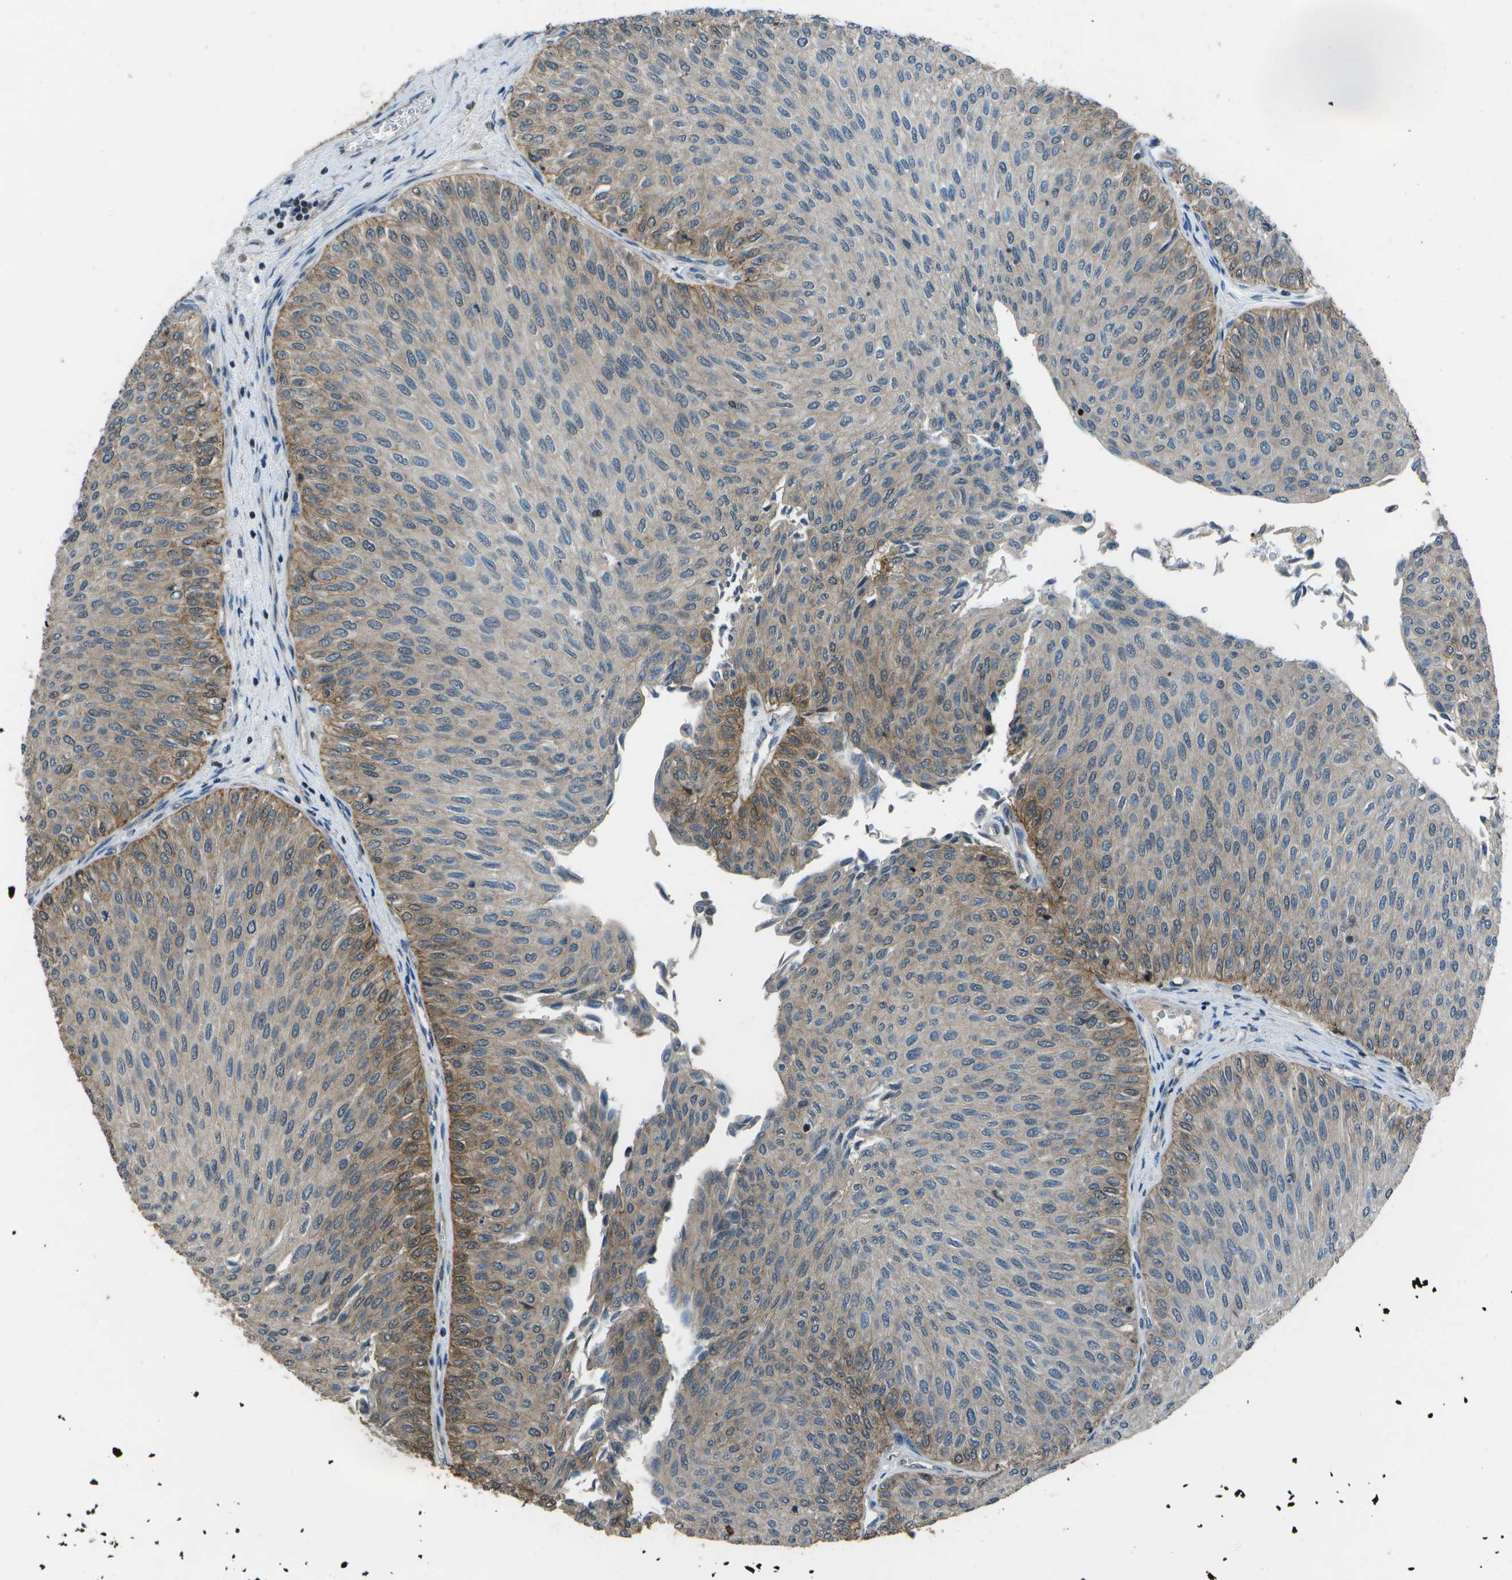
{"staining": {"intensity": "moderate", "quantity": "<25%", "location": "cytoplasmic/membranous"}, "tissue": "urothelial cancer", "cell_type": "Tumor cells", "image_type": "cancer", "snomed": [{"axis": "morphology", "description": "Urothelial carcinoma, Low grade"}, {"axis": "topography", "description": "Urinary bladder"}], "caption": "Urothelial cancer stained with a protein marker shows moderate staining in tumor cells.", "gene": "PDLIM1", "patient": {"sex": "male", "age": 78}}